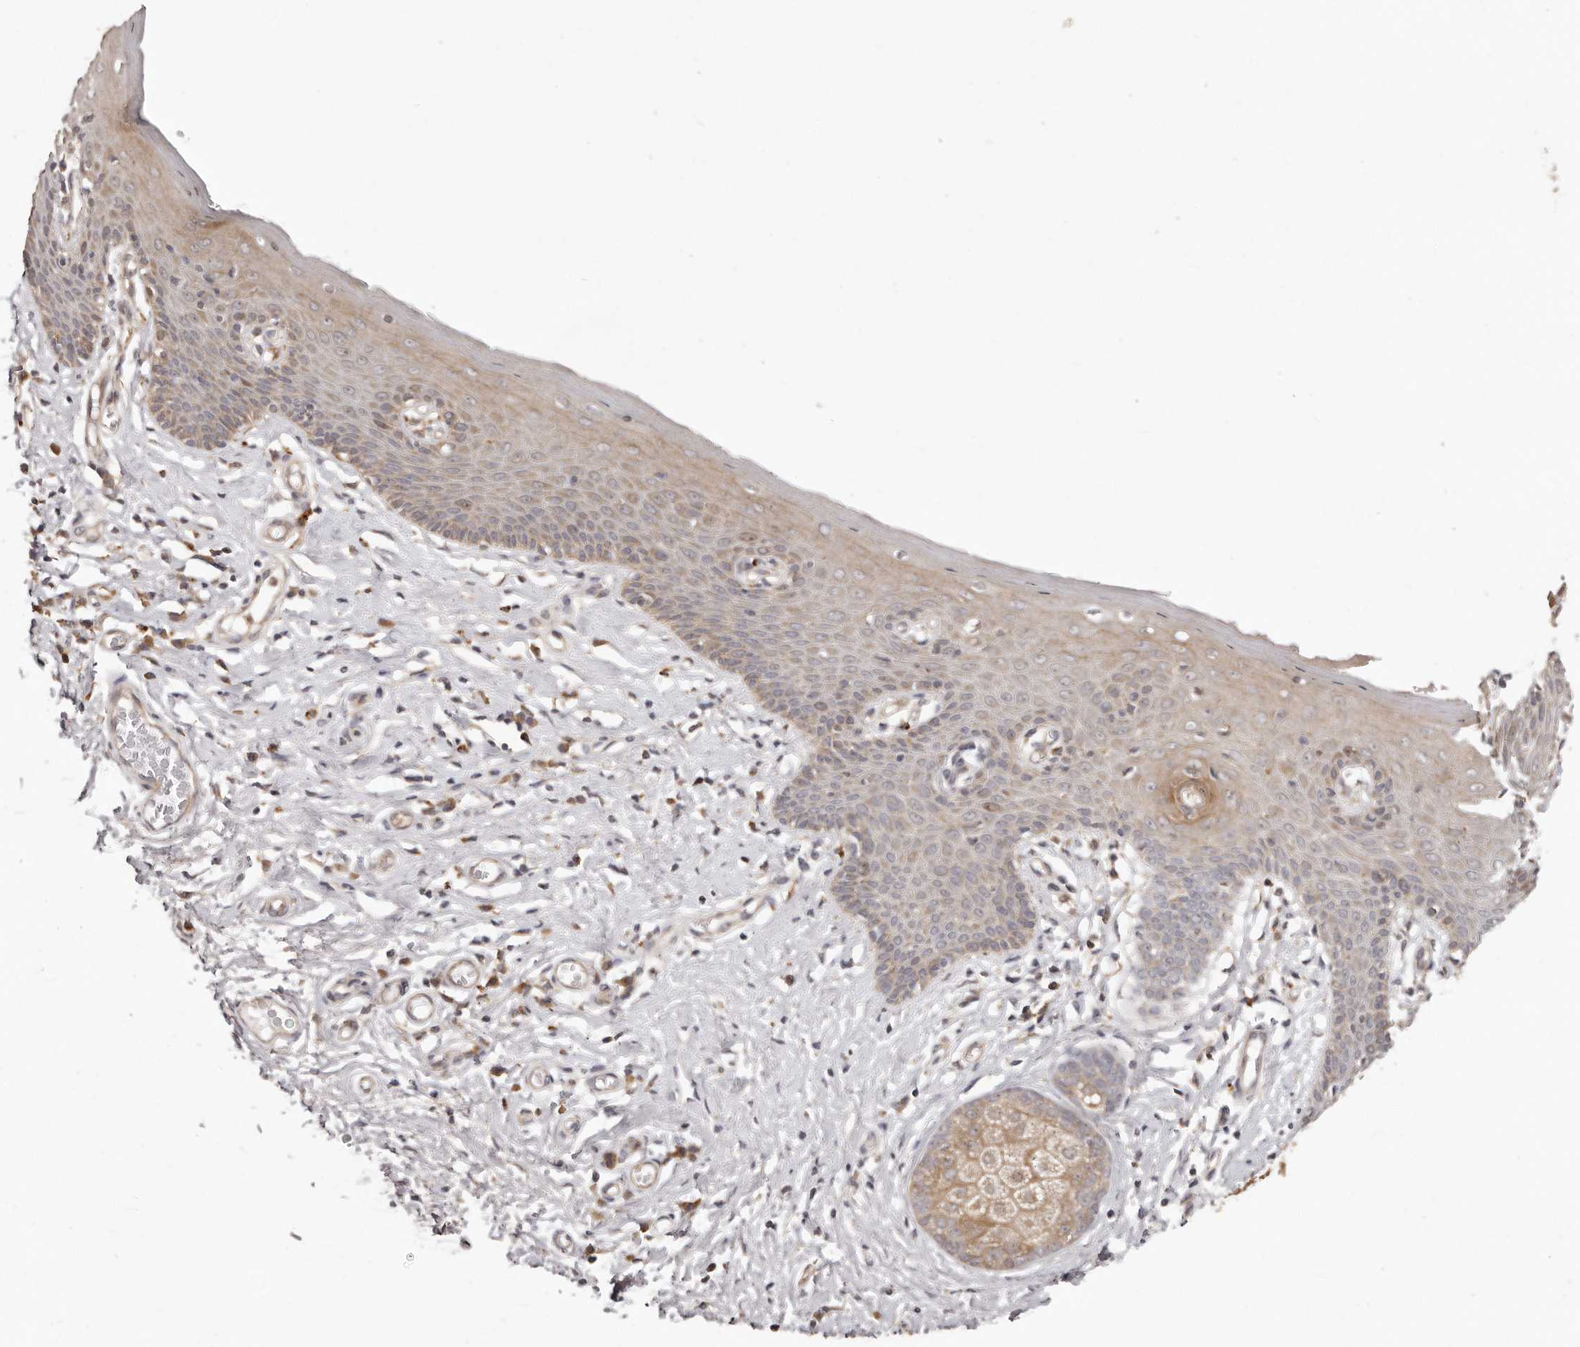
{"staining": {"intensity": "weak", "quantity": "25%-75%", "location": "cytoplasmic/membranous,nuclear"}, "tissue": "skin", "cell_type": "Epidermal cells", "image_type": "normal", "snomed": [{"axis": "morphology", "description": "Normal tissue, NOS"}, {"axis": "topography", "description": "Vulva"}], "caption": "Immunohistochemical staining of unremarkable skin demonstrates weak cytoplasmic/membranous,nuclear protein staining in approximately 25%-75% of epidermal cells.", "gene": "RNF187", "patient": {"sex": "female", "age": 66}}